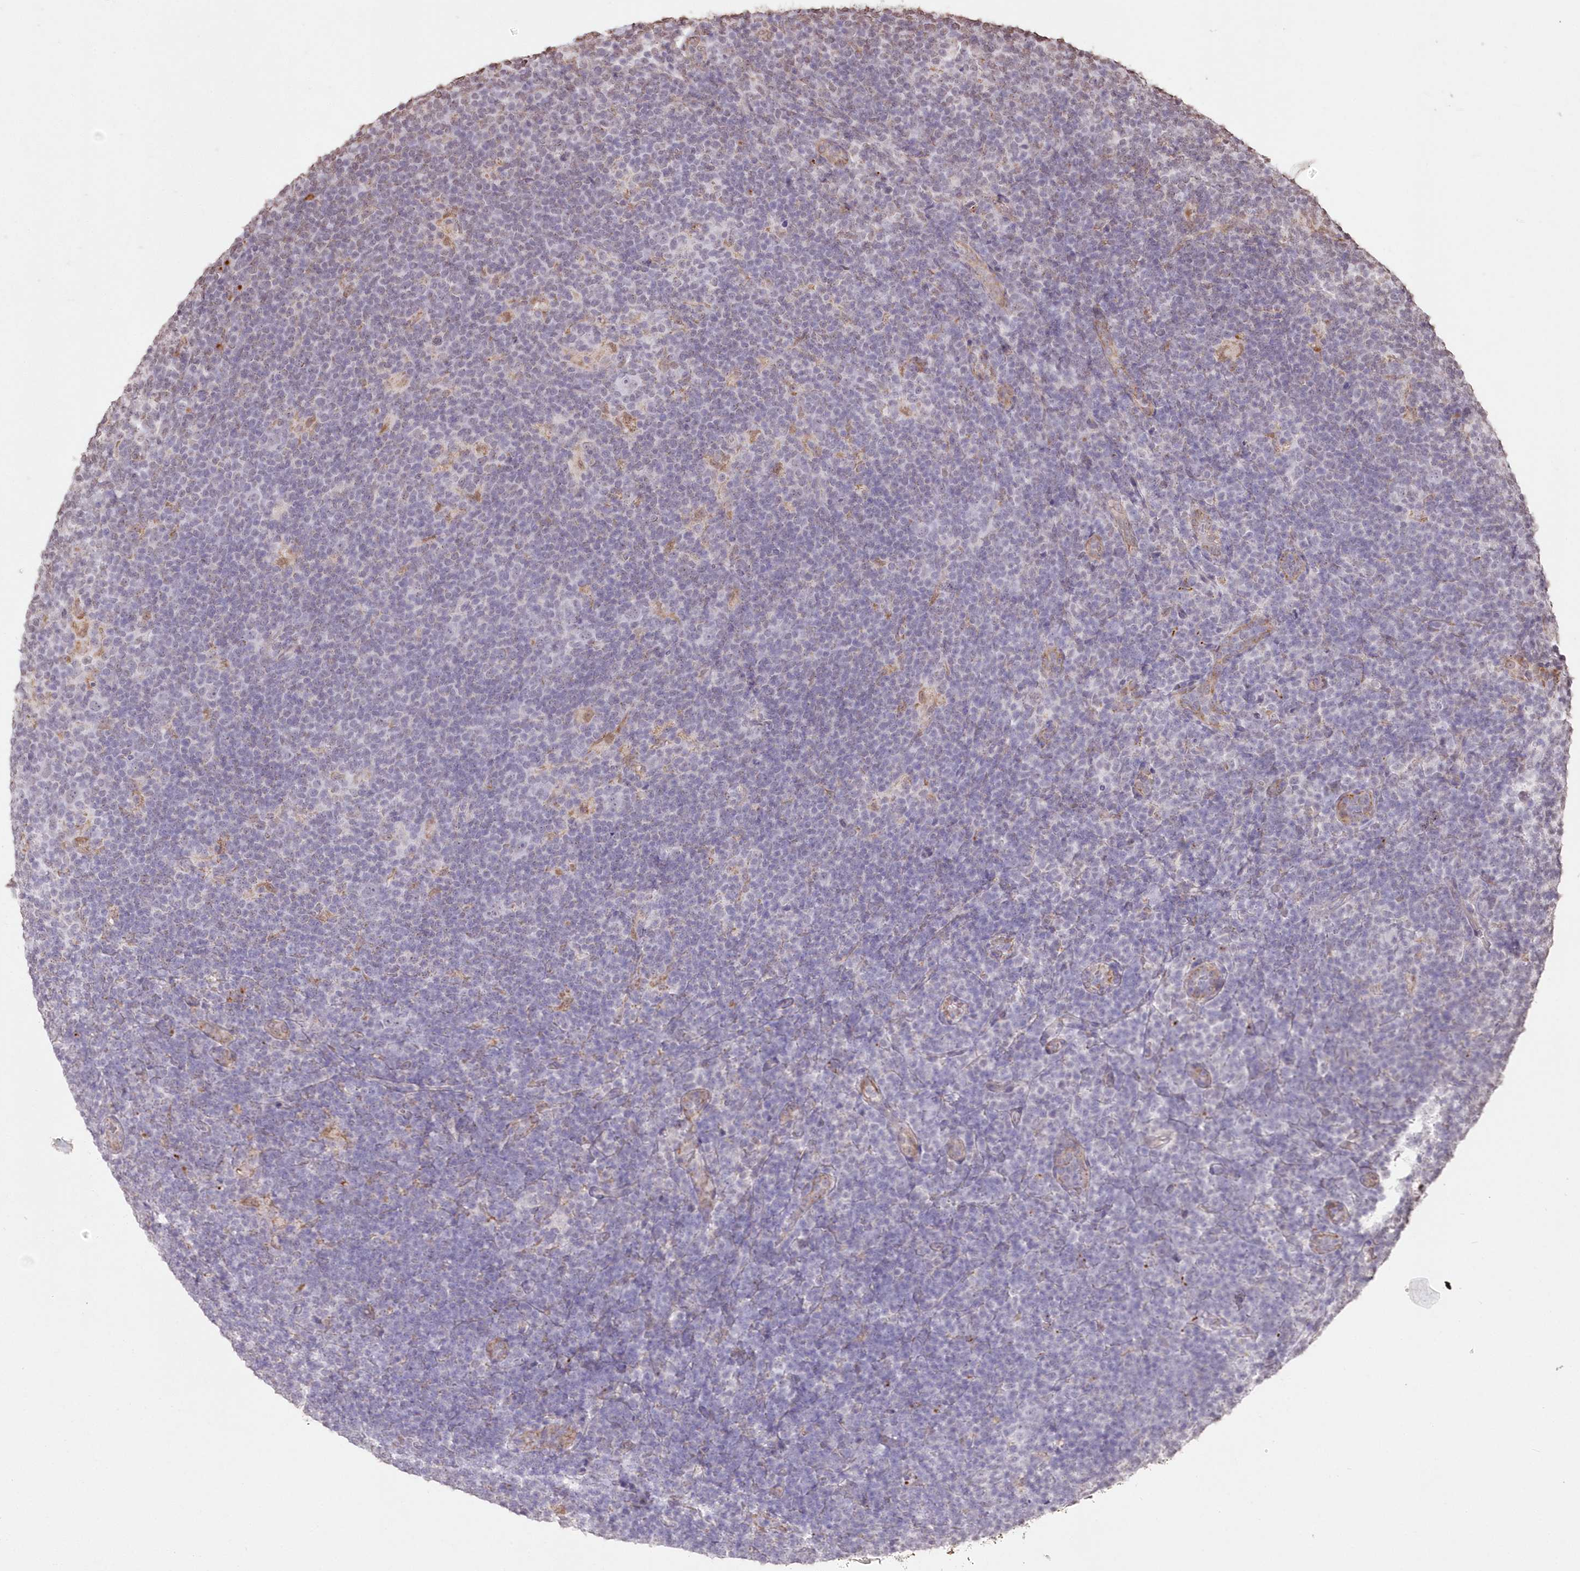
{"staining": {"intensity": "negative", "quantity": "none", "location": "none"}, "tissue": "lymphoma", "cell_type": "Tumor cells", "image_type": "cancer", "snomed": [{"axis": "morphology", "description": "Hodgkin's disease, NOS"}, {"axis": "topography", "description": "Lymph node"}], "caption": "The immunohistochemistry micrograph has no significant expression in tumor cells of lymphoma tissue.", "gene": "RBM27", "patient": {"sex": "female", "age": 57}}